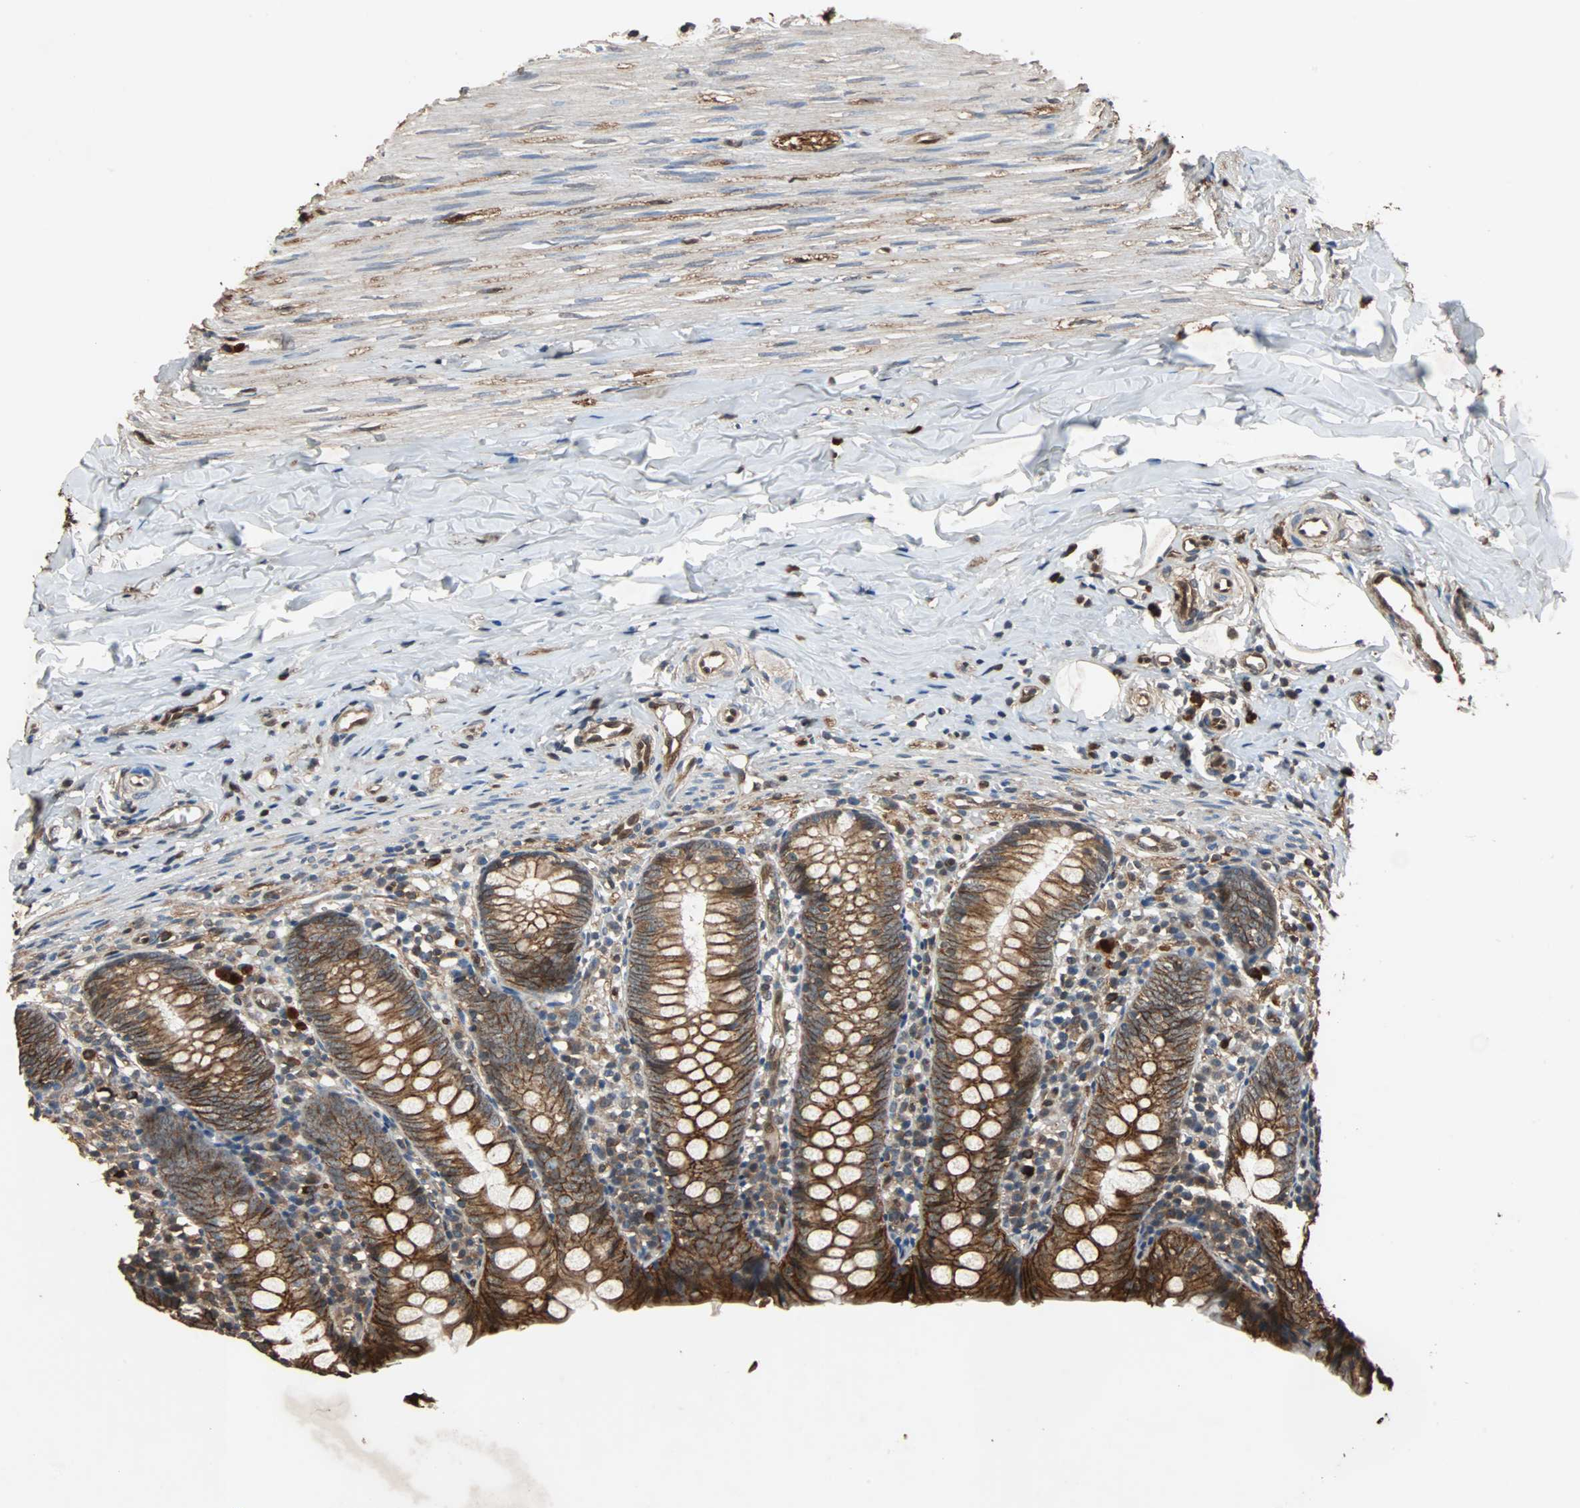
{"staining": {"intensity": "strong", "quantity": ">75%", "location": "cytoplasmic/membranous"}, "tissue": "appendix", "cell_type": "Glandular cells", "image_type": "normal", "snomed": [{"axis": "morphology", "description": "Normal tissue, NOS"}, {"axis": "topography", "description": "Appendix"}], "caption": "A micrograph of appendix stained for a protein reveals strong cytoplasmic/membranous brown staining in glandular cells. (brown staining indicates protein expression, while blue staining denotes nuclei).", "gene": "NDRG1", "patient": {"sex": "female", "age": 10}}